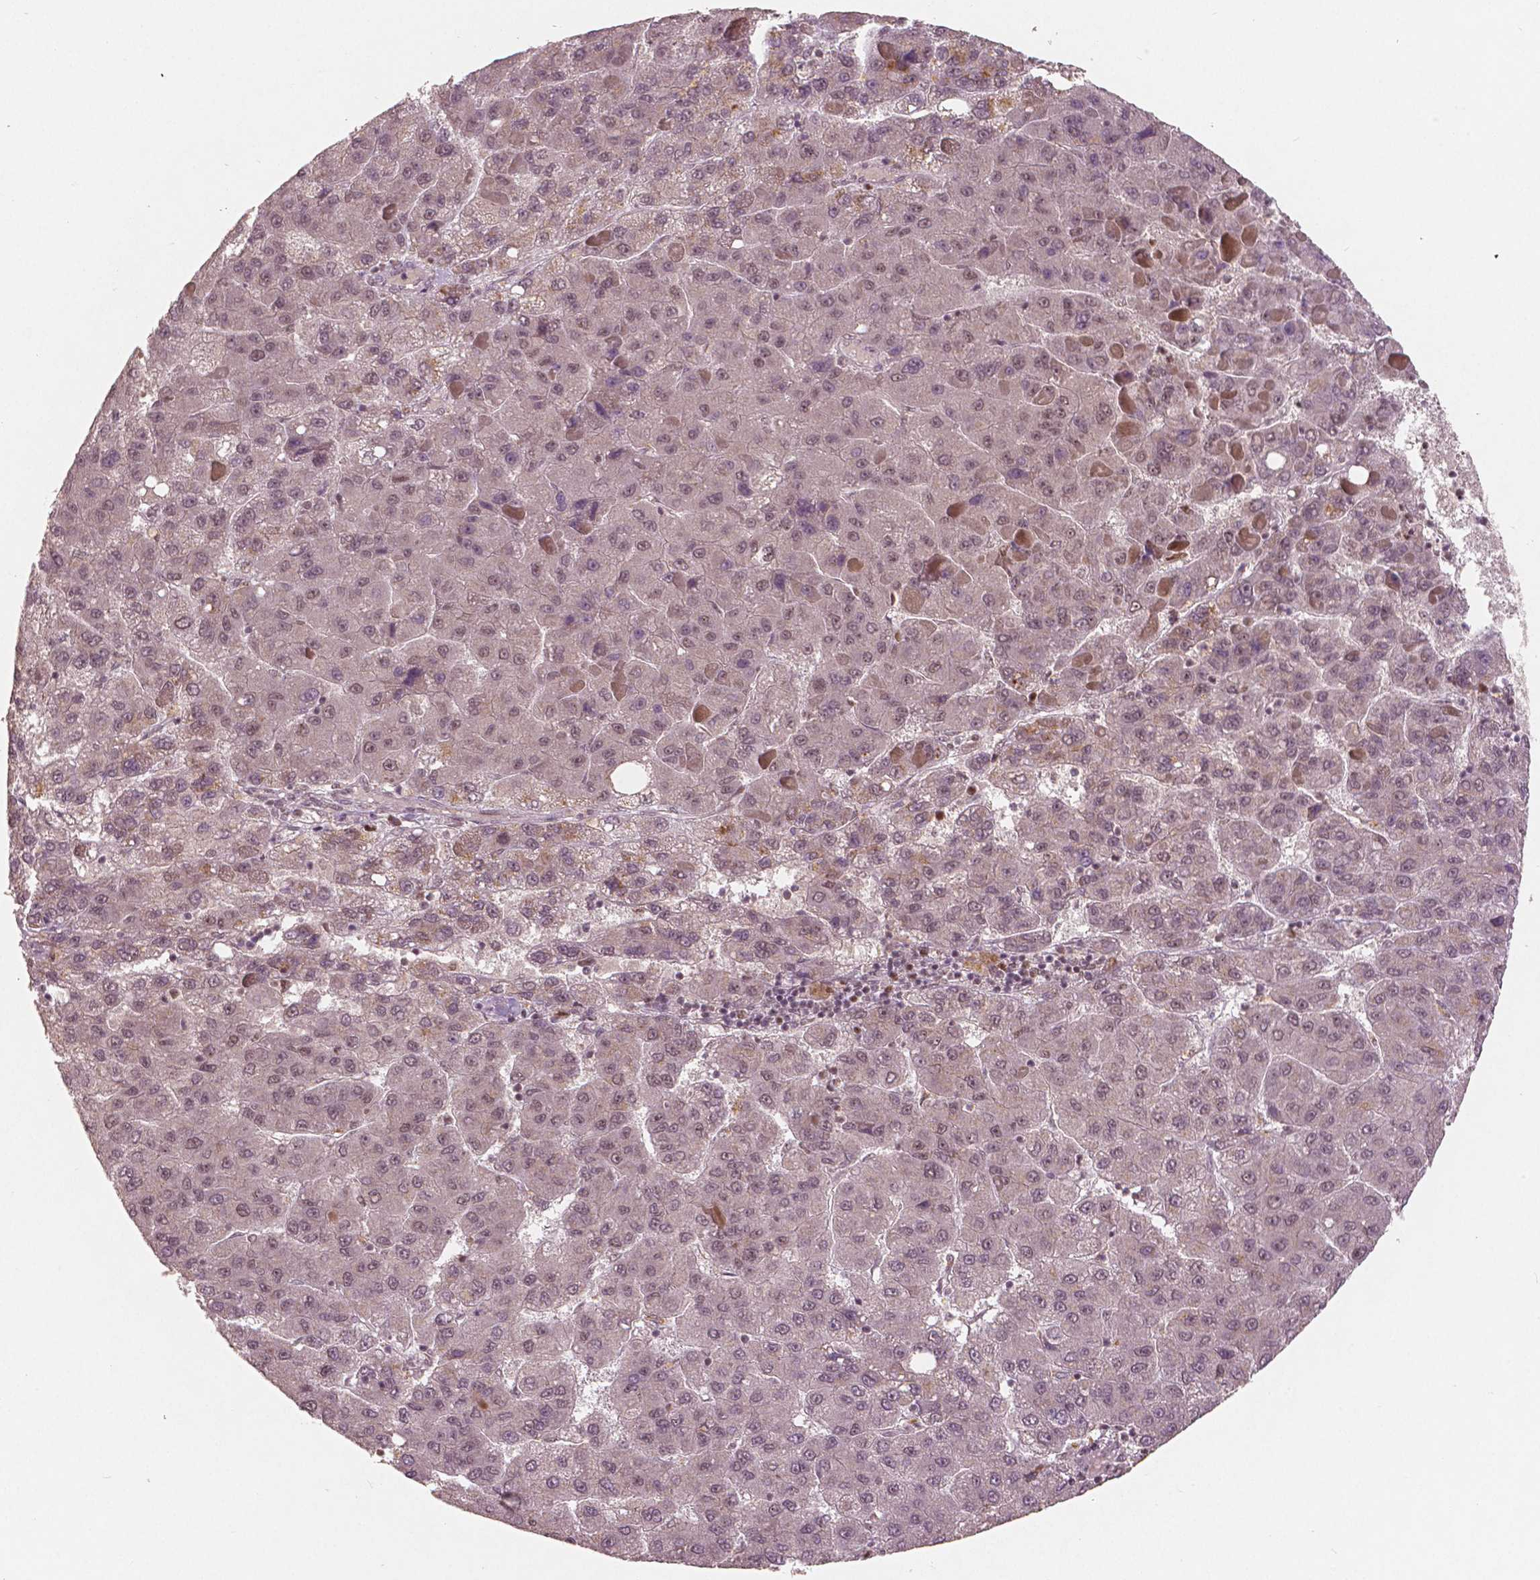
{"staining": {"intensity": "weak", "quantity": "25%-75%", "location": "nuclear"}, "tissue": "liver cancer", "cell_type": "Tumor cells", "image_type": "cancer", "snomed": [{"axis": "morphology", "description": "Carcinoma, Hepatocellular, NOS"}, {"axis": "topography", "description": "Liver"}], "caption": "Protein expression by IHC shows weak nuclear positivity in about 25%-75% of tumor cells in hepatocellular carcinoma (liver).", "gene": "NSD2", "patient": {"sex": "female", "age": 82}}